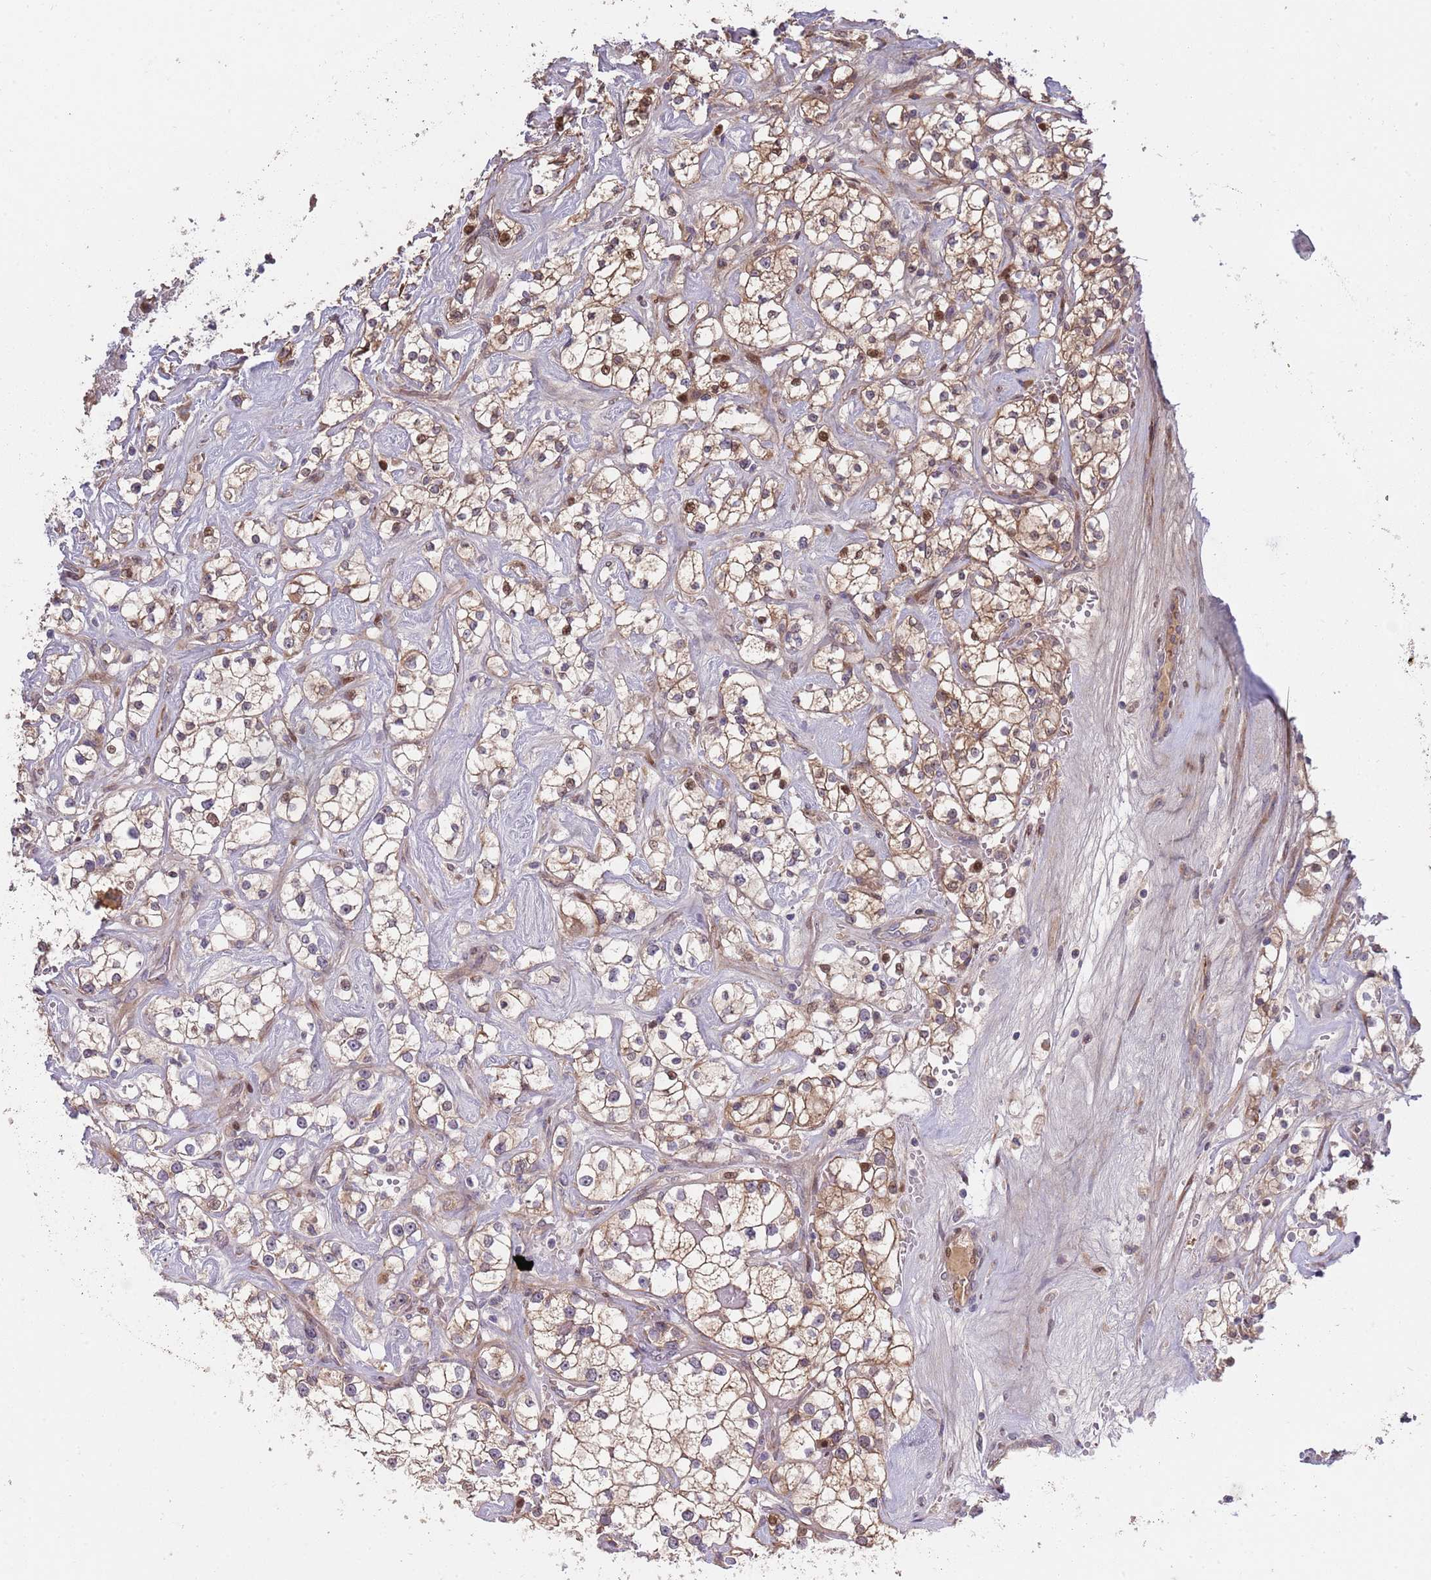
{"staining": {"intensity": "moderate", "quantity": "25%-75%", "location": "cytoplasmic/membranous"}, "tissue": "renal cancer", "cell_type": "Tumor cells", "image_type": "cancer", "snomed": [{"axis": "morphology", "description": "Adenocarcinoma, NOS"}, {"axis": "topography", "description": "Kidney"}], "caption": "High-power microscopy captured an IHC image of renal cancer (adenocarcinoma), revealing moderate cytoplasmic/membranous expression in approximately 25%-75% of tumor cells.", "gene": "SYNDIG1L", "patient": {"sex": "male", "age": 77}}